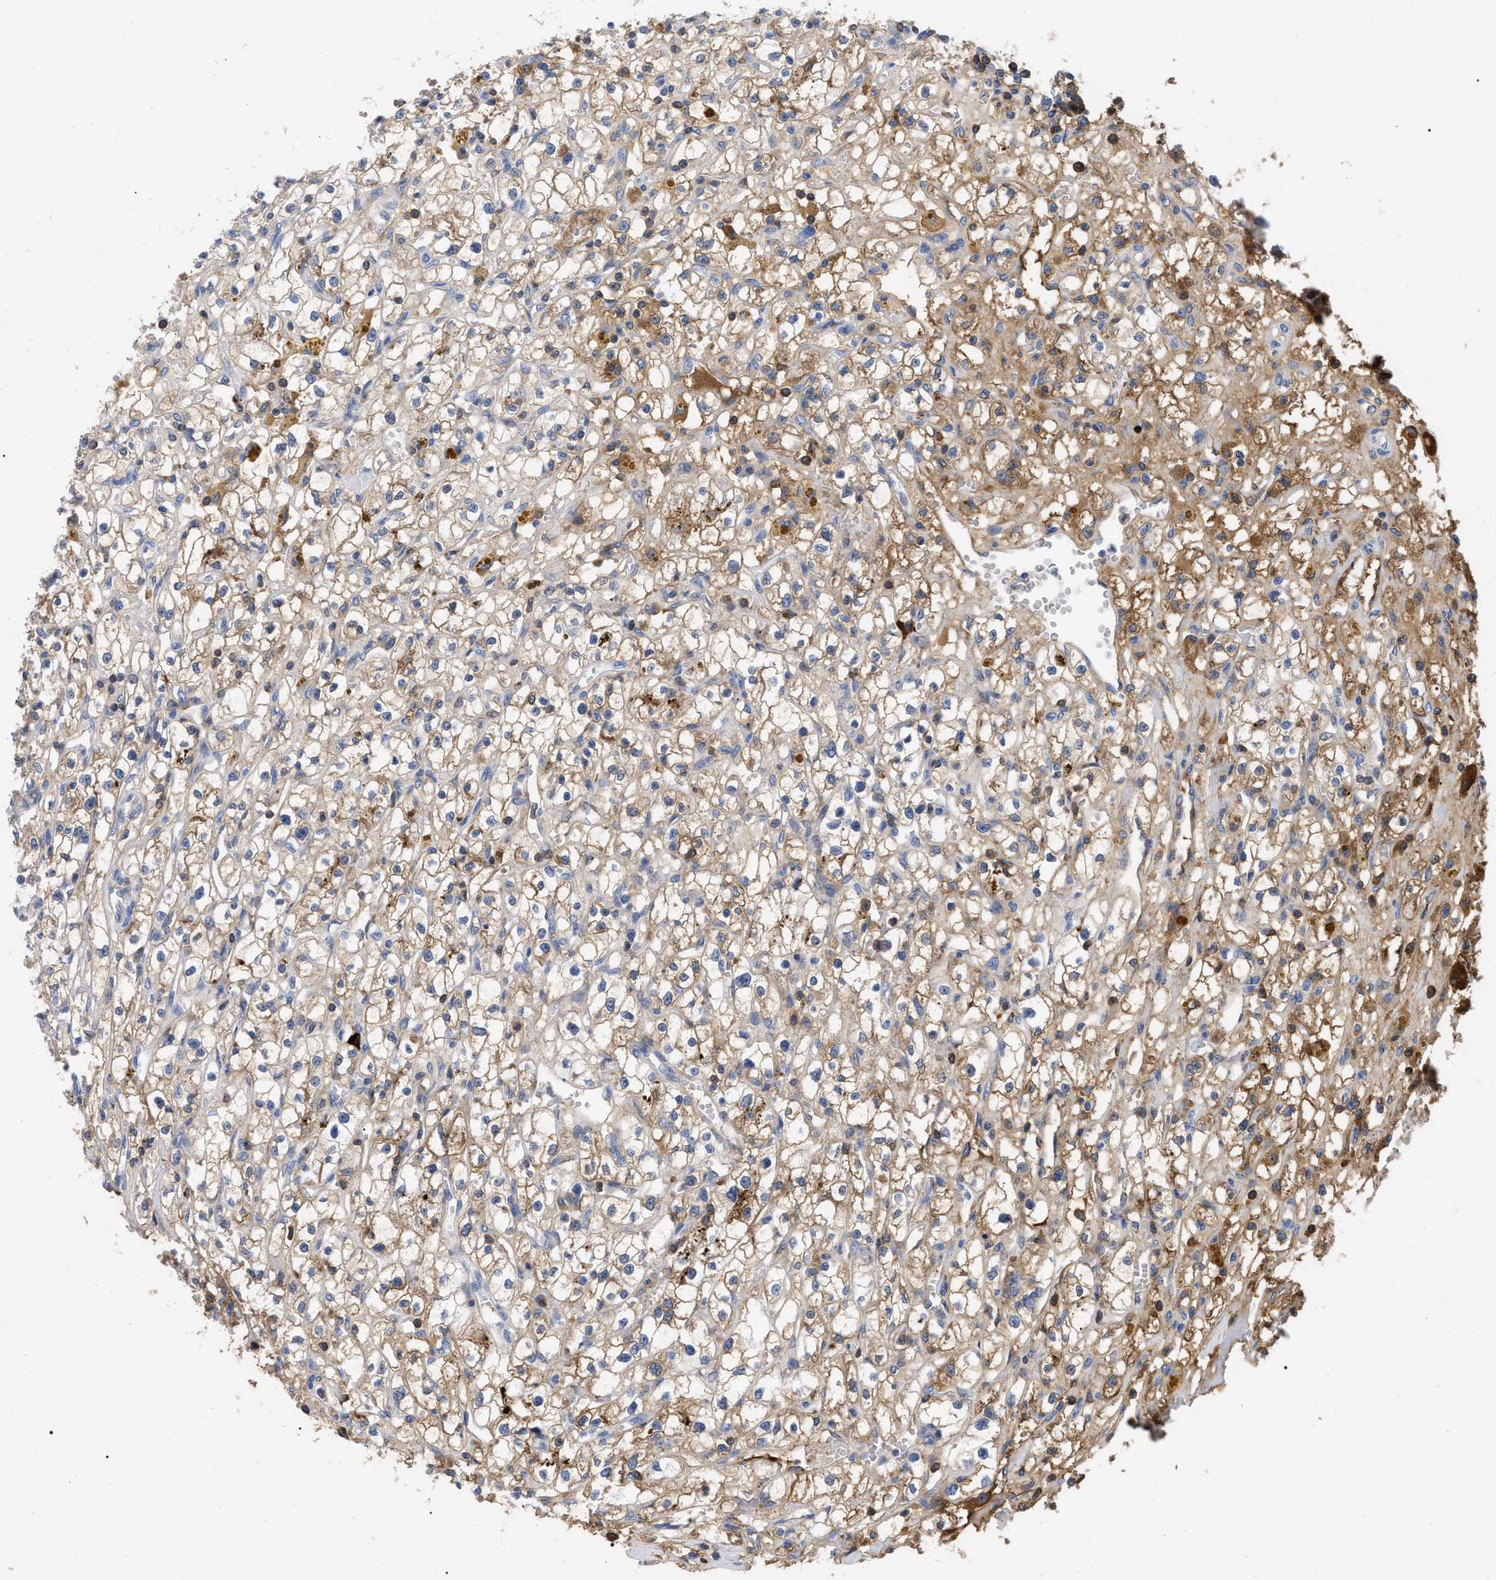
{"staining": {"intensity": "moderate", "quantity": ">75%", "location": "cytoplasmic/membranous"}, "tissue": "renal cancer", "cell_type": "Tumor cells", "image_type": "cancer", "snomed": [{"axis": "morphology", "description": "Adenocarcinoma, NOS"}, {"axis": "topography", "description": "Kidney"}], "caption": "IHC micrograph of neoplastic tissue: human renal cancer (adenocarcinoma) stained using immunohistochemistry shows medium levels of moderate protein expression localized specifically in the cytoplasmic/membranous of tumor cells, appearing as a cytoplasmic/membranous brown color.", "gene": "IGHV5-51", "patient": {"sex": "male", "age": 56}}